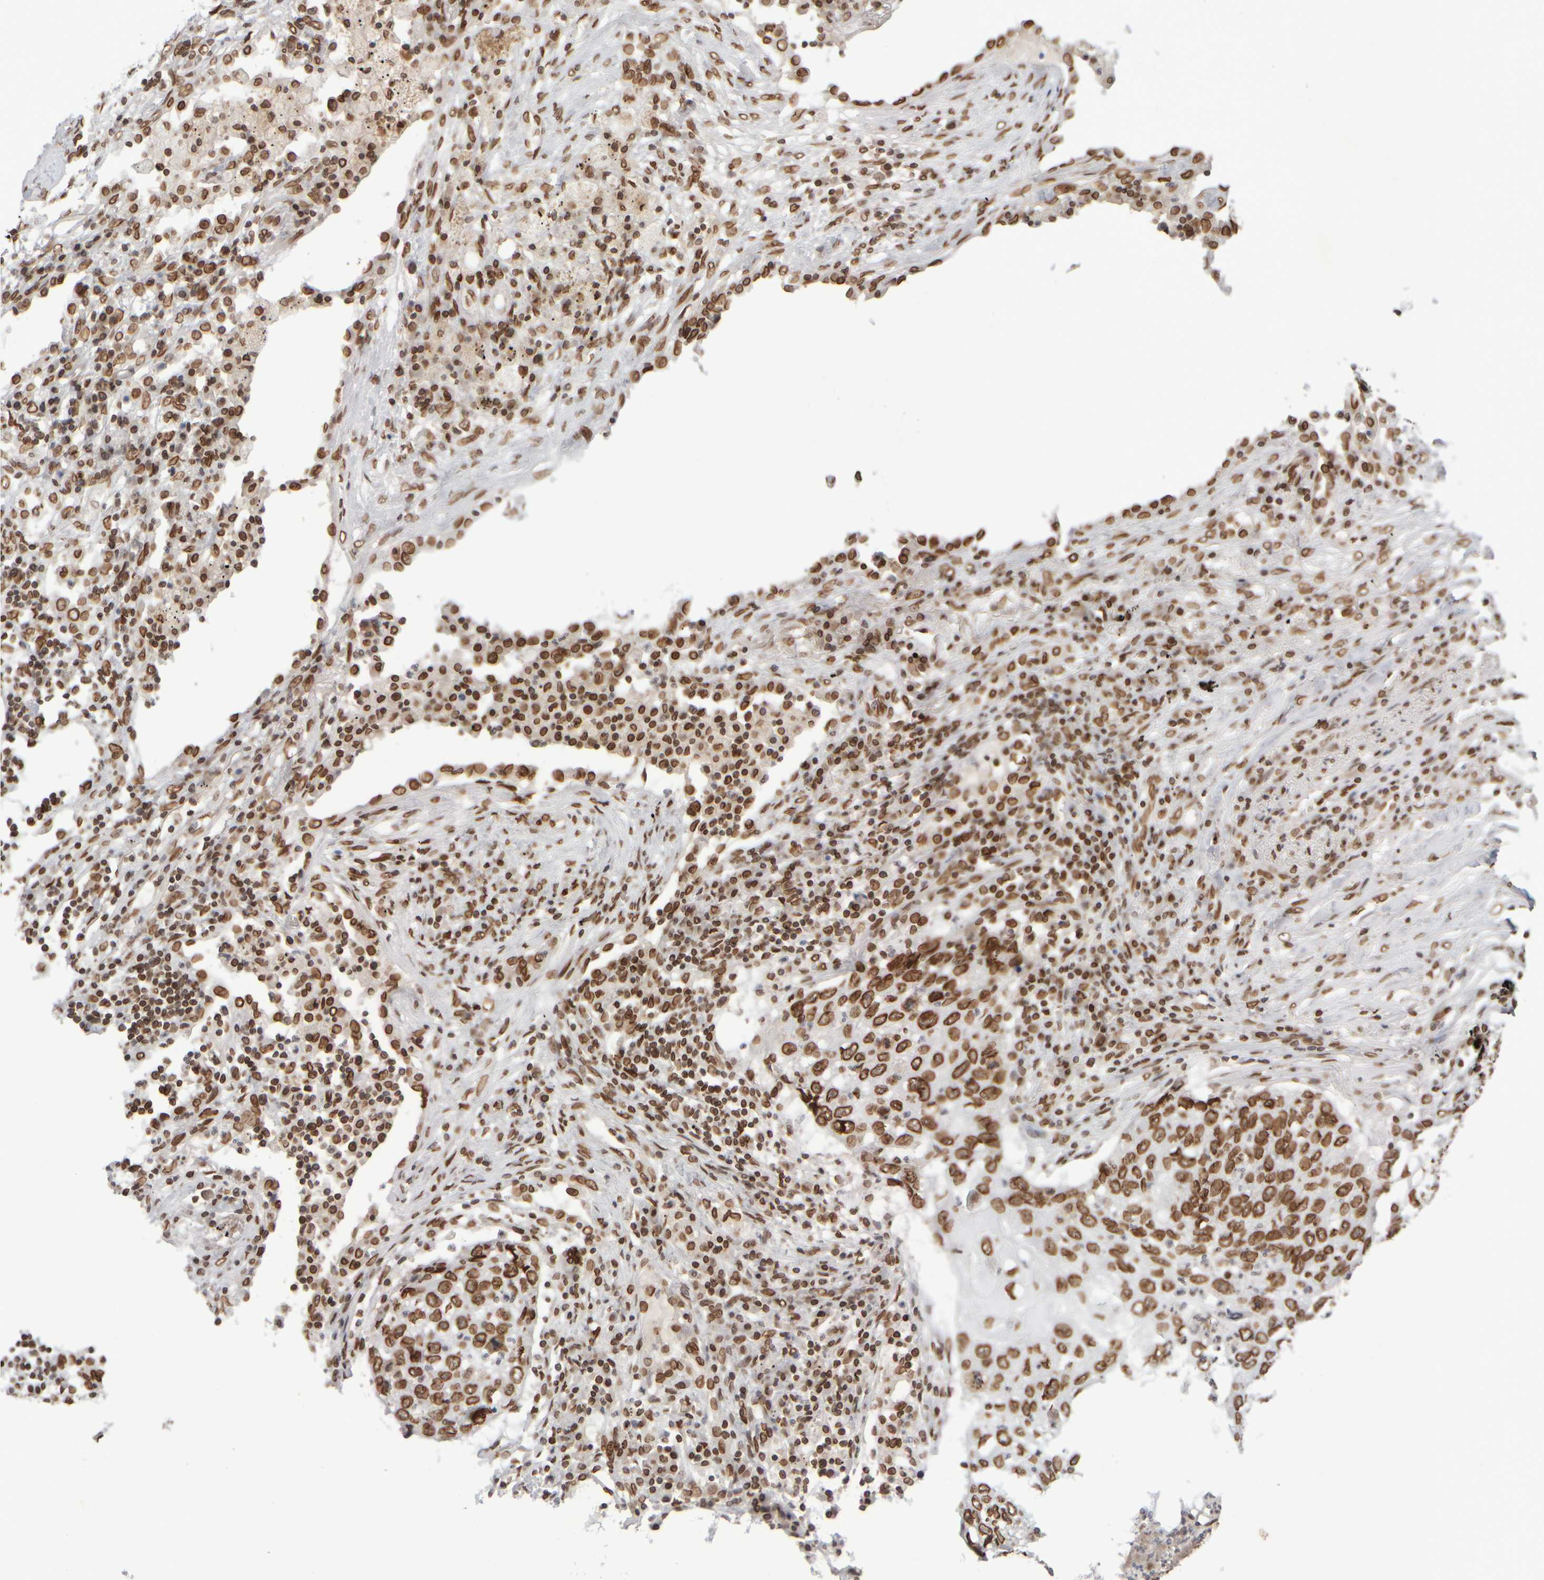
{"staining": {"intensity": "strong", "quantity": ">75%", "location": "cytoplasmic/membranous,nuclear"}, "tissue": "lung cancer", "cell_type": "Tumor cells", "image_type": "cancer", "snomed": [{"axis": "morphology", "description": "Squamous cell carcinoma, NOS"}, {"axis": "topography", "description": "Lung"}], "caption": "Immunohistochemical staining of human lung cancer (squamous cell carcinoma) shows high levels of strong cytoplasmic/membranous and nuclear protein expression in about >75% of tumor cells.", "gene": "ZC3HC1", "patient": {"sex": "female", "age": 63}}